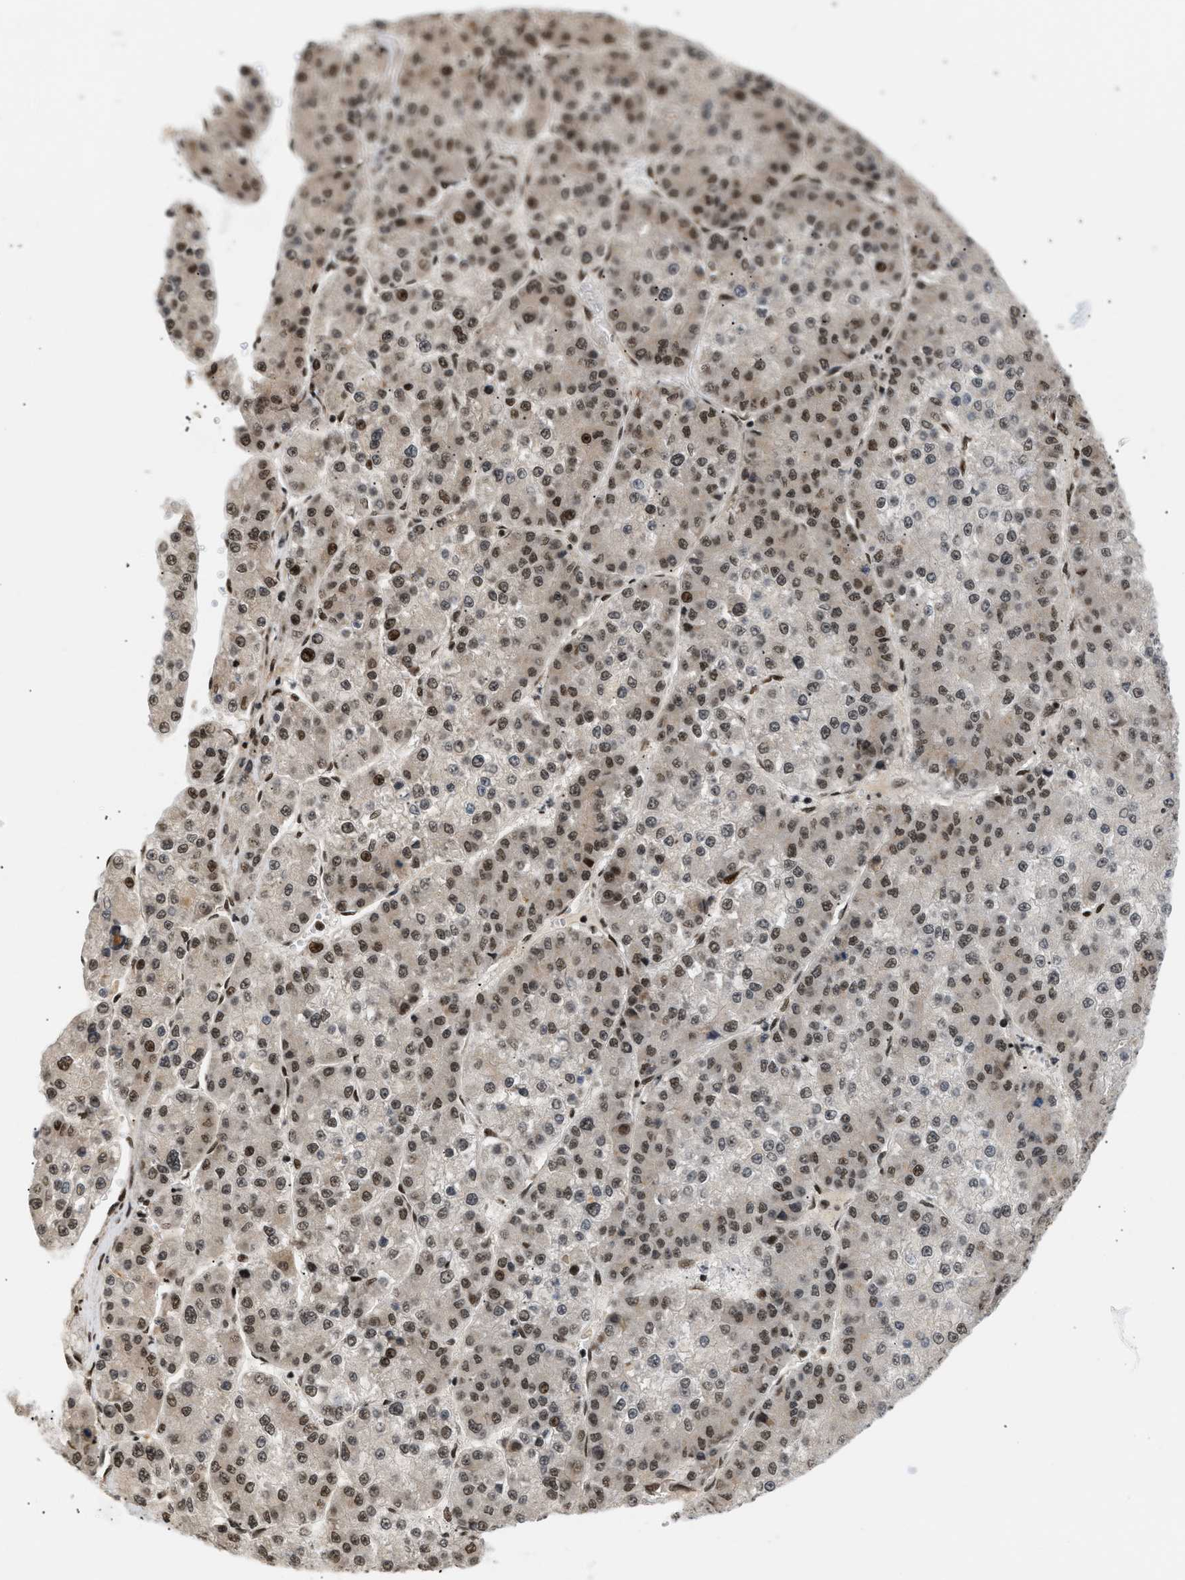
{"staining": {"intensity": "moderate", "quantity": ">75%", "location": "nuclear"}, "tissue": "liver cancer", "cell_type": "Tumor cells", "image_type": "cancer", "snomed": [{"axis": "morphology", "description": "Carcinoma, Hepatocellular, NOS"}, {"axis": "topography", "description": "Liver"}], "caption": "Protein expression analysis of liver cancer reveals moderate nuclear staining in about >75% of tumor cells.", "gene": "RBM5", "patient": {"sex": "female", "age": 73}}